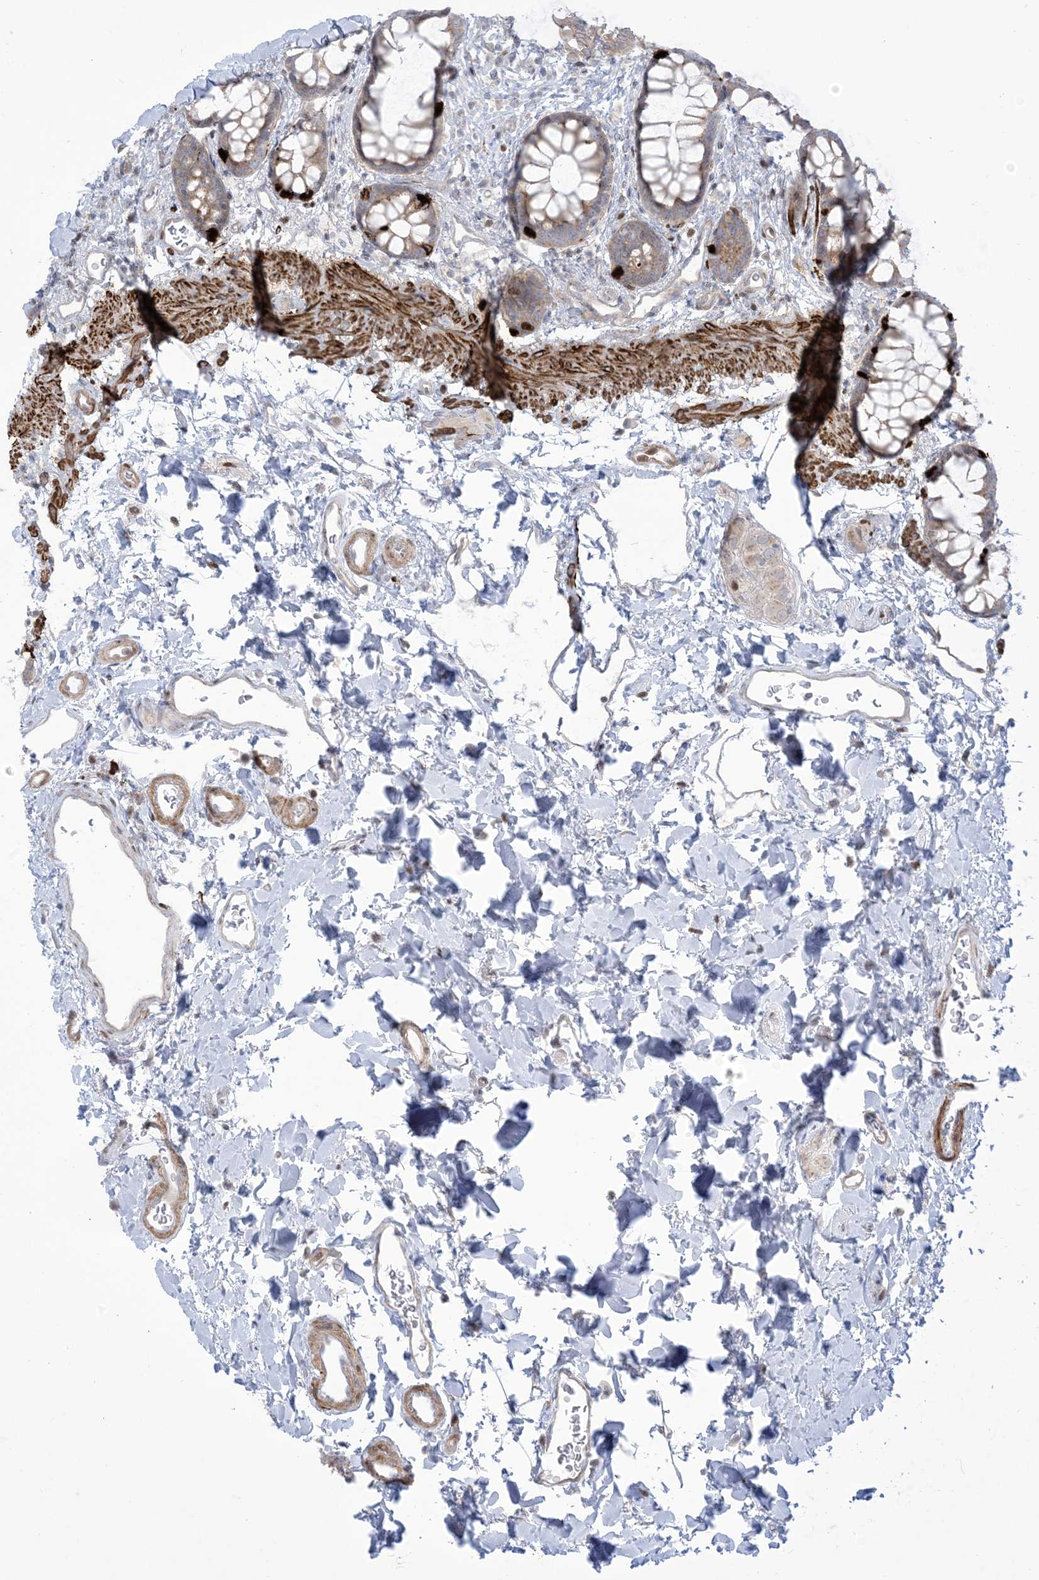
{"staining": {"intensity": "moderate", "quantity": ">75%", "location": "cytoplasmic/membranous"}, "tissue": "rectum", "cell_type": "Glandular cells", "image_type": "normal", "snomed": [{"axis": "morphology", "description": "Normal tissue, NOS"}, {"axis": "topography", "description": "Rectum"}], "caption": "IHC micrograph of normal rectum: rectum stained using immunohistochemistry displays medium levels of moderate protein expression localized specifically in the cytoplasmic/membranous of glandular cells, appearing as a cytoplasmic/membranous brown color.", "gene": "AFTPH", "patient": {"sex": "female", "age": 65}}